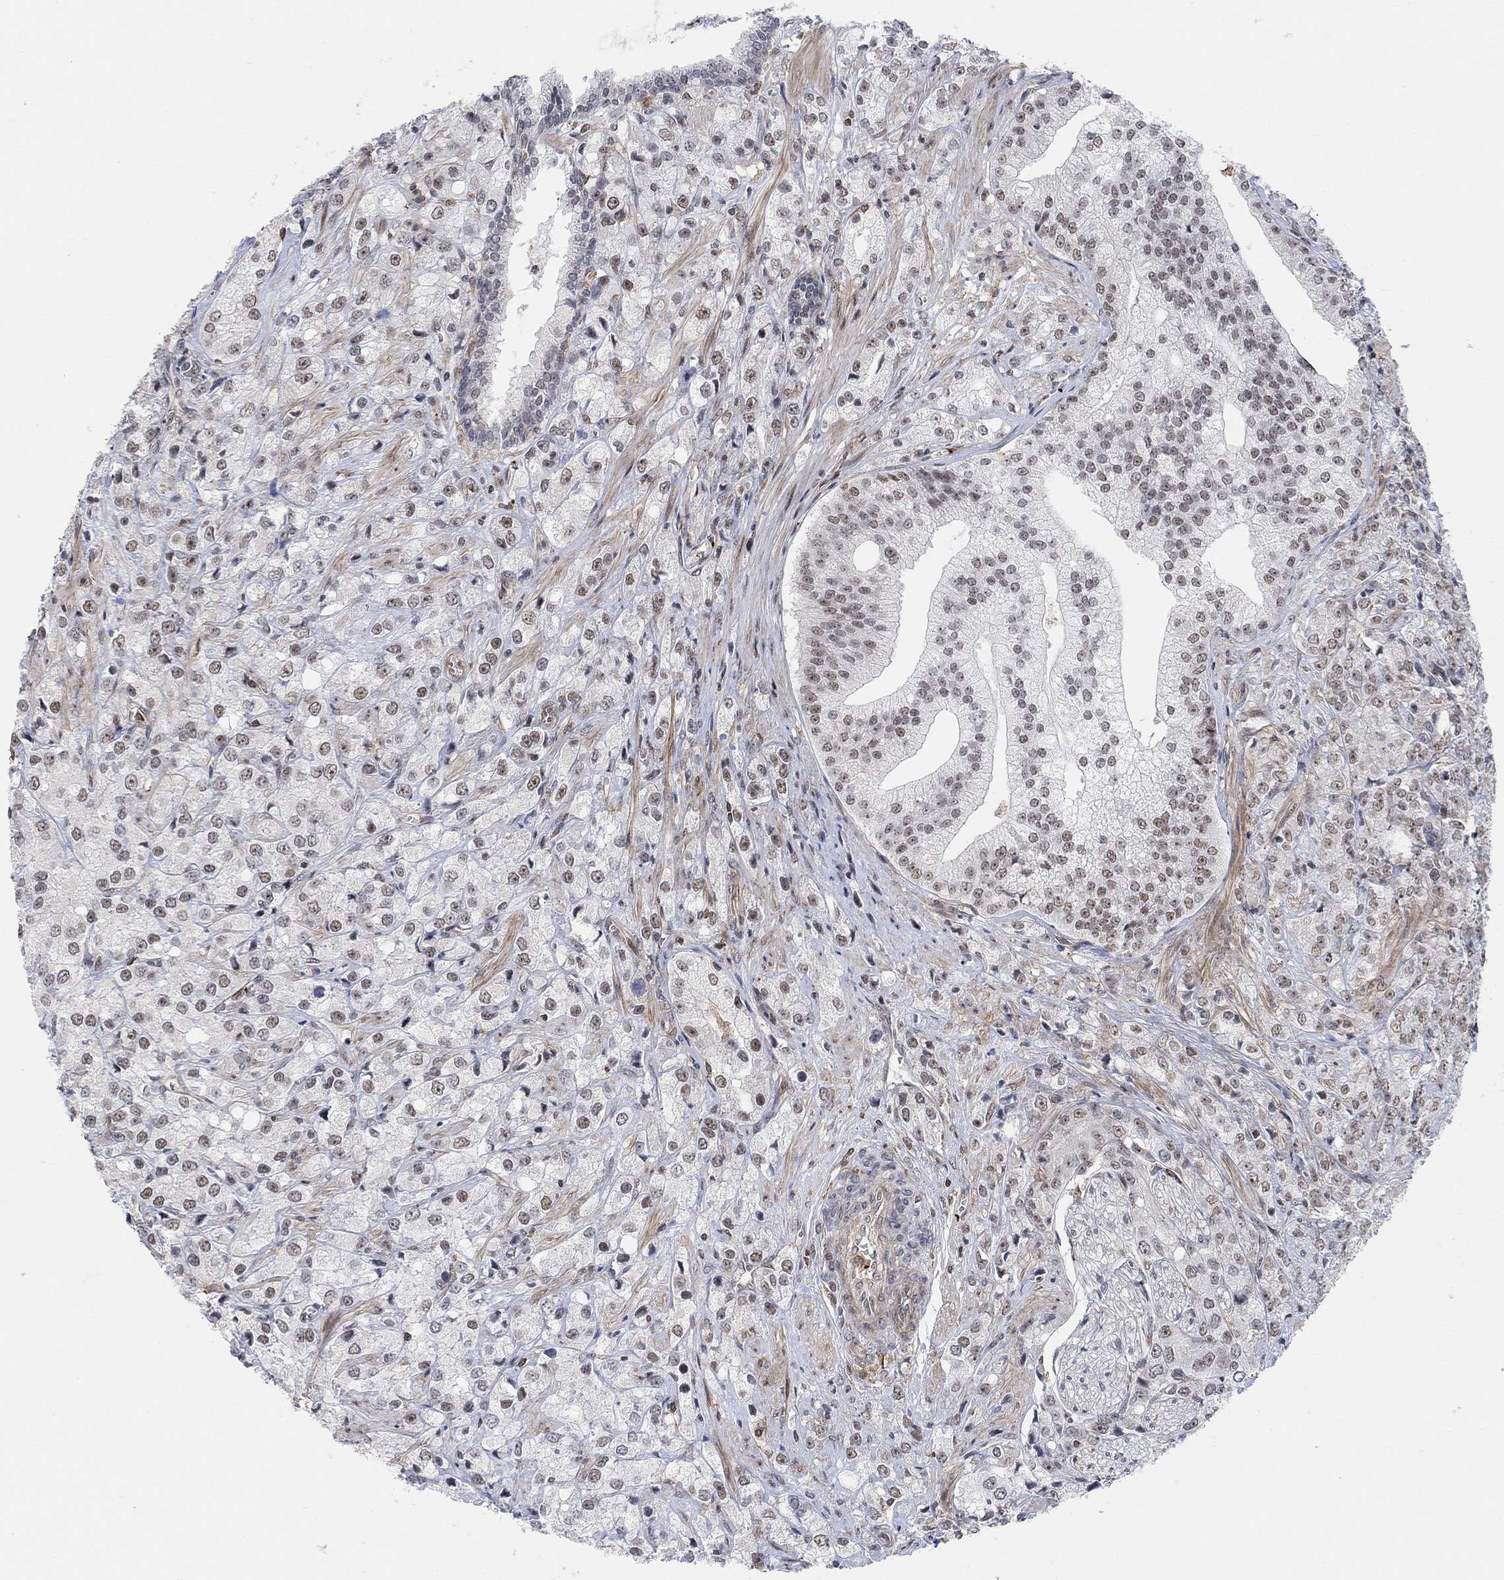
{"staining": {"intensity": "moderate", "quantity": "<25%", "location": "nuclear"}, "tissue": "prostate cancer", "cell_type": "Tumor cells", "image_type": "cancer", "snomed": [{"axis": "morphology", "description": "Adenocarcinoma, NOS"}, {"axis": "topography", "description": "Prostate and seminal vesicle, NOS"}, {"axis": "topography", "description": "Prostate"}], "caption": "This micrograph displays IHC staining of human prostate cancer (adenocarcinoma), with low moderate nuclear expression in approximately <25% of tumor cells.", "gene": "PWWP2B", "patient": {"sex": "male", "age": 68}}